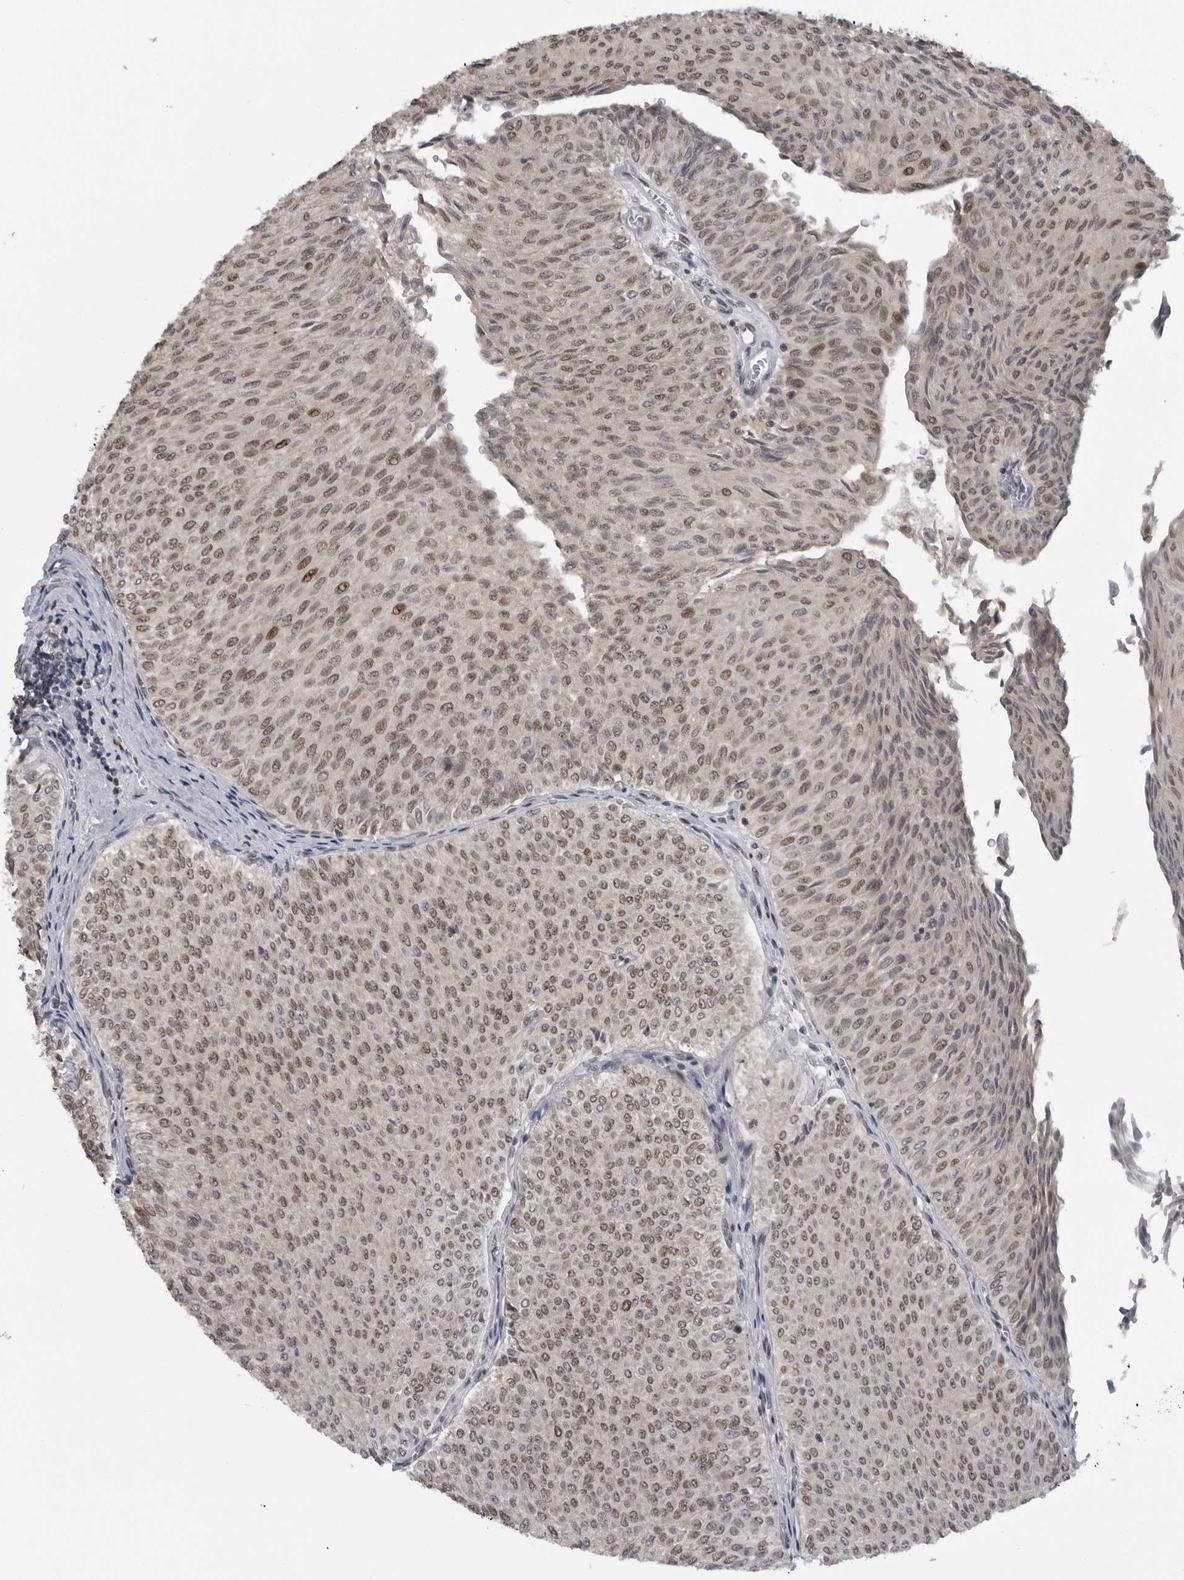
{"staining": {"intensity": "weak", "quantity": ">75%", "location": "nuclear"}, "tissue": "urothelial cancer", "cell_type": "Tumor cells", "image_type": "cancer", "snomed": [{"axis": "morphology", "description": "Urothelial carcinoma, Low grade"}, {"axis": "topography", "description": "Urinary bladder"}], "caption": "Immunohistochemical staining of urothelial cancer displays low levels of weak nuclear protein staining in approximately >75% of tumor cells.", "gene": "C8orf58", "patient": {"sex": "male", "age": 78}}